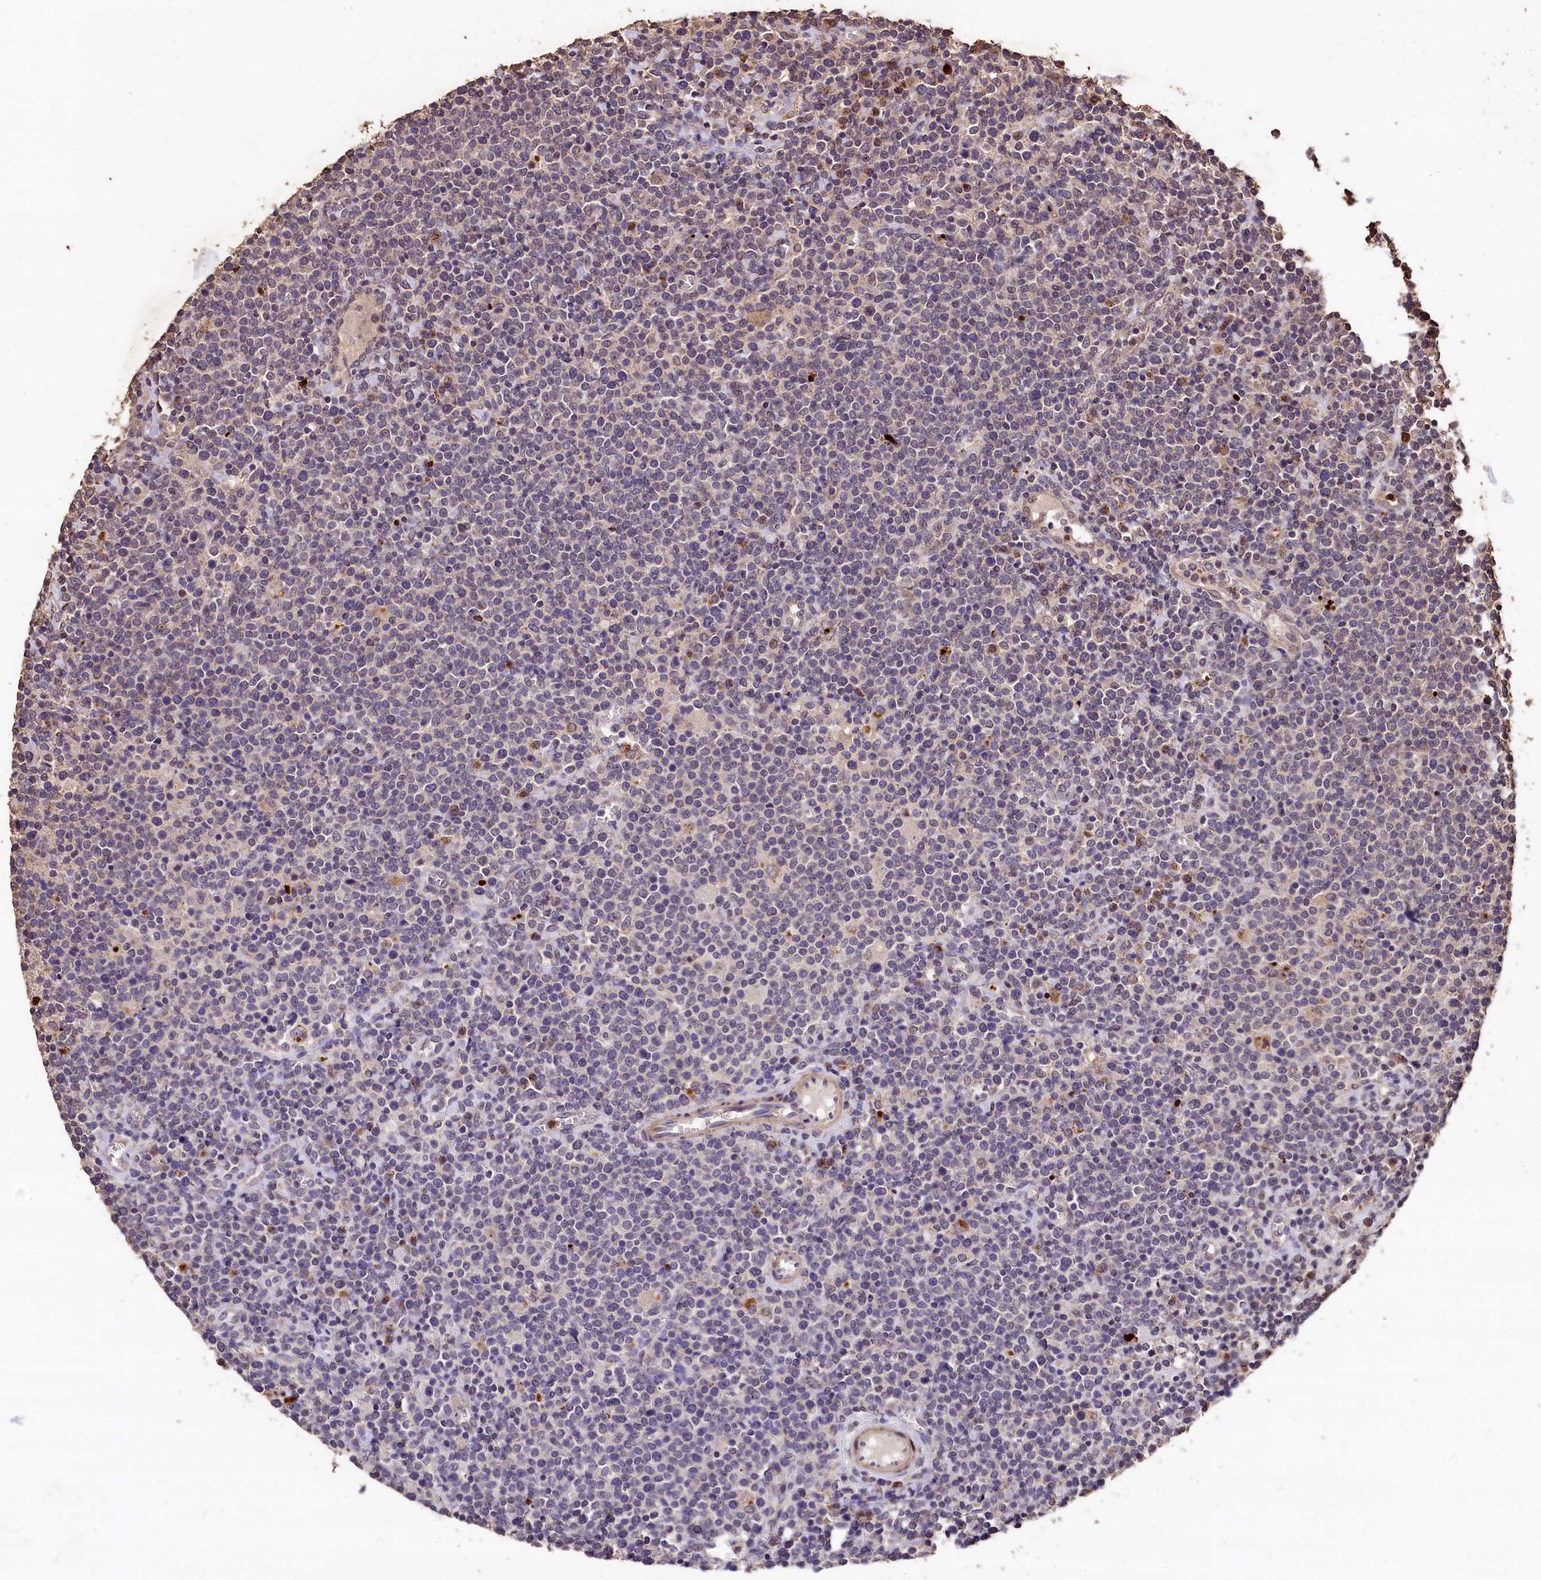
{"staining": {"intensity": "negative", "quantity": "none", "location": "none"}, "tissue": "lymphoma", "cell_type": "Tumor cells", "image_type": "cancer", "snomed": [{"axis": "morphology", "description": "Malignant lymphoma, non-Hodgkin's type, High grade"}, {"axis": "topography", "description": "Lymph node"}], "caption": "Immunohistochemistry image of neoplastic tissue: lymphoma stained with DAB (3,3'-diaminobenzidine) reveals no significant protein expression in tumor cells.", "gene": "LSM4", "patient": {"sex": "male", "age": 61}}